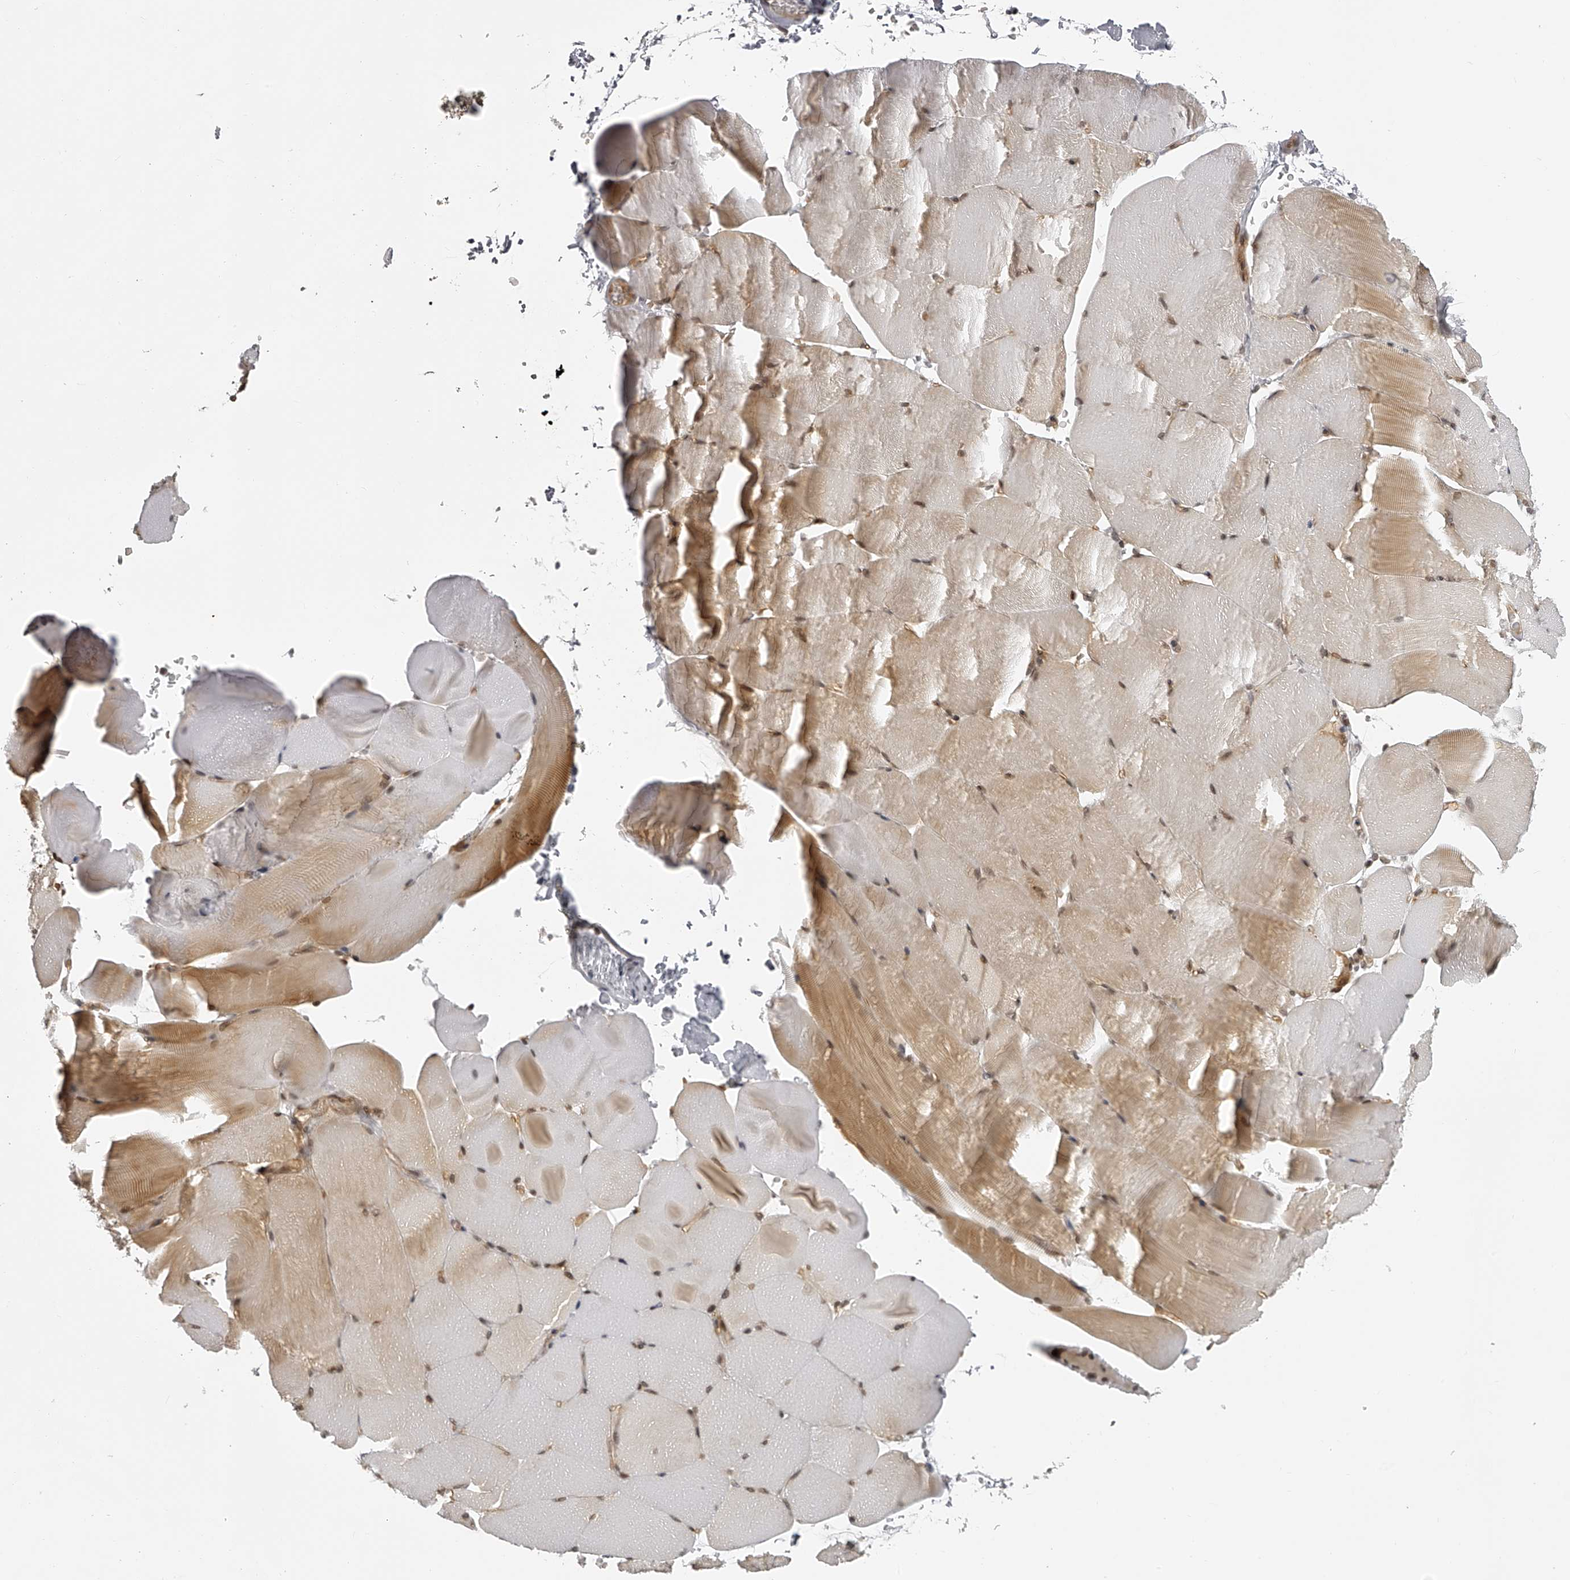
{"staining": {"intensity": "weak", "quantity": "25%-75%", "location": "cytoplasmic/membranous"}, "tissue": "skeletal muscle", "cell_type": "Myocytes", "image_type": "normal", "snomed": [{"axis": "morphology", "description": "Normal tissue, NOS"}, {"axis": "topography", "description": "Skeletal muscle"}, {"axis": "topography", "description": "Parathyroid gland"}], "caption": "Brown immunohistochemical staining in unremarkable skeletal muscle reveals weak cytoplasmic/membranous expression in approximately 25%-75% of myocytes.", "gene": "ODF2L", "patient": {"sex": "female", "age": 37}}